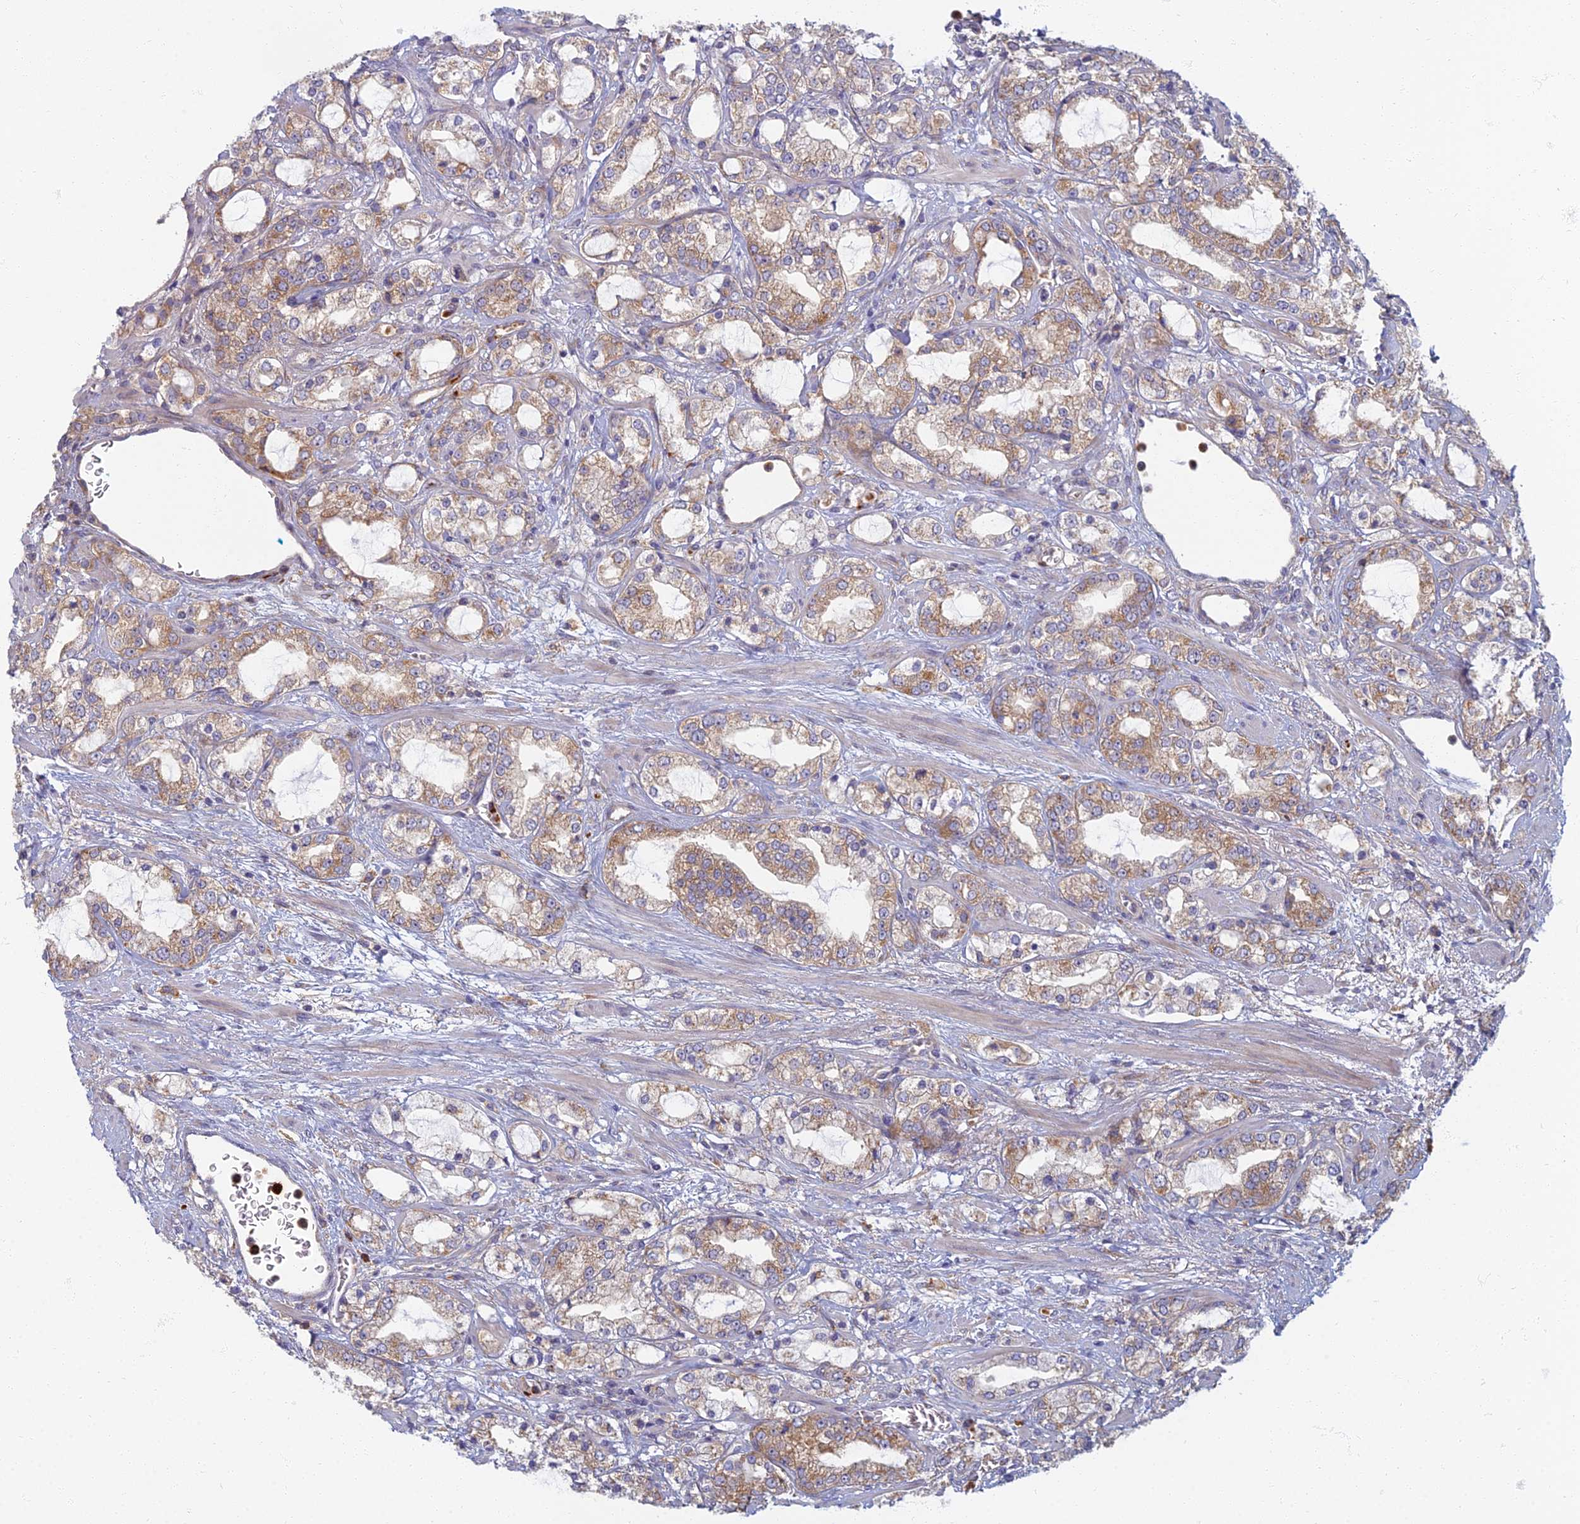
{"staining": {"intensity": "moderate", "quantity": ">75%", "location": "cytoplasmic/membranous"}, "tissue": "prostate cancer", "cell_type": "Tumor cells", "image_type": "cancer", "snomed": [{"axis": "morphology", "description": "Adenocarcinoma, High grade"}, {"axis": "topography", "description": "Prostate"}], "caption": "A photomicrograph of human adenocarcinoma (high-grade) (prostate) stained for a protein shows moderate cytoplasmic/membranous brown staining in tumor cells.", "gene": "PROX2", "patient": {"sex": "male", "age": 64}}